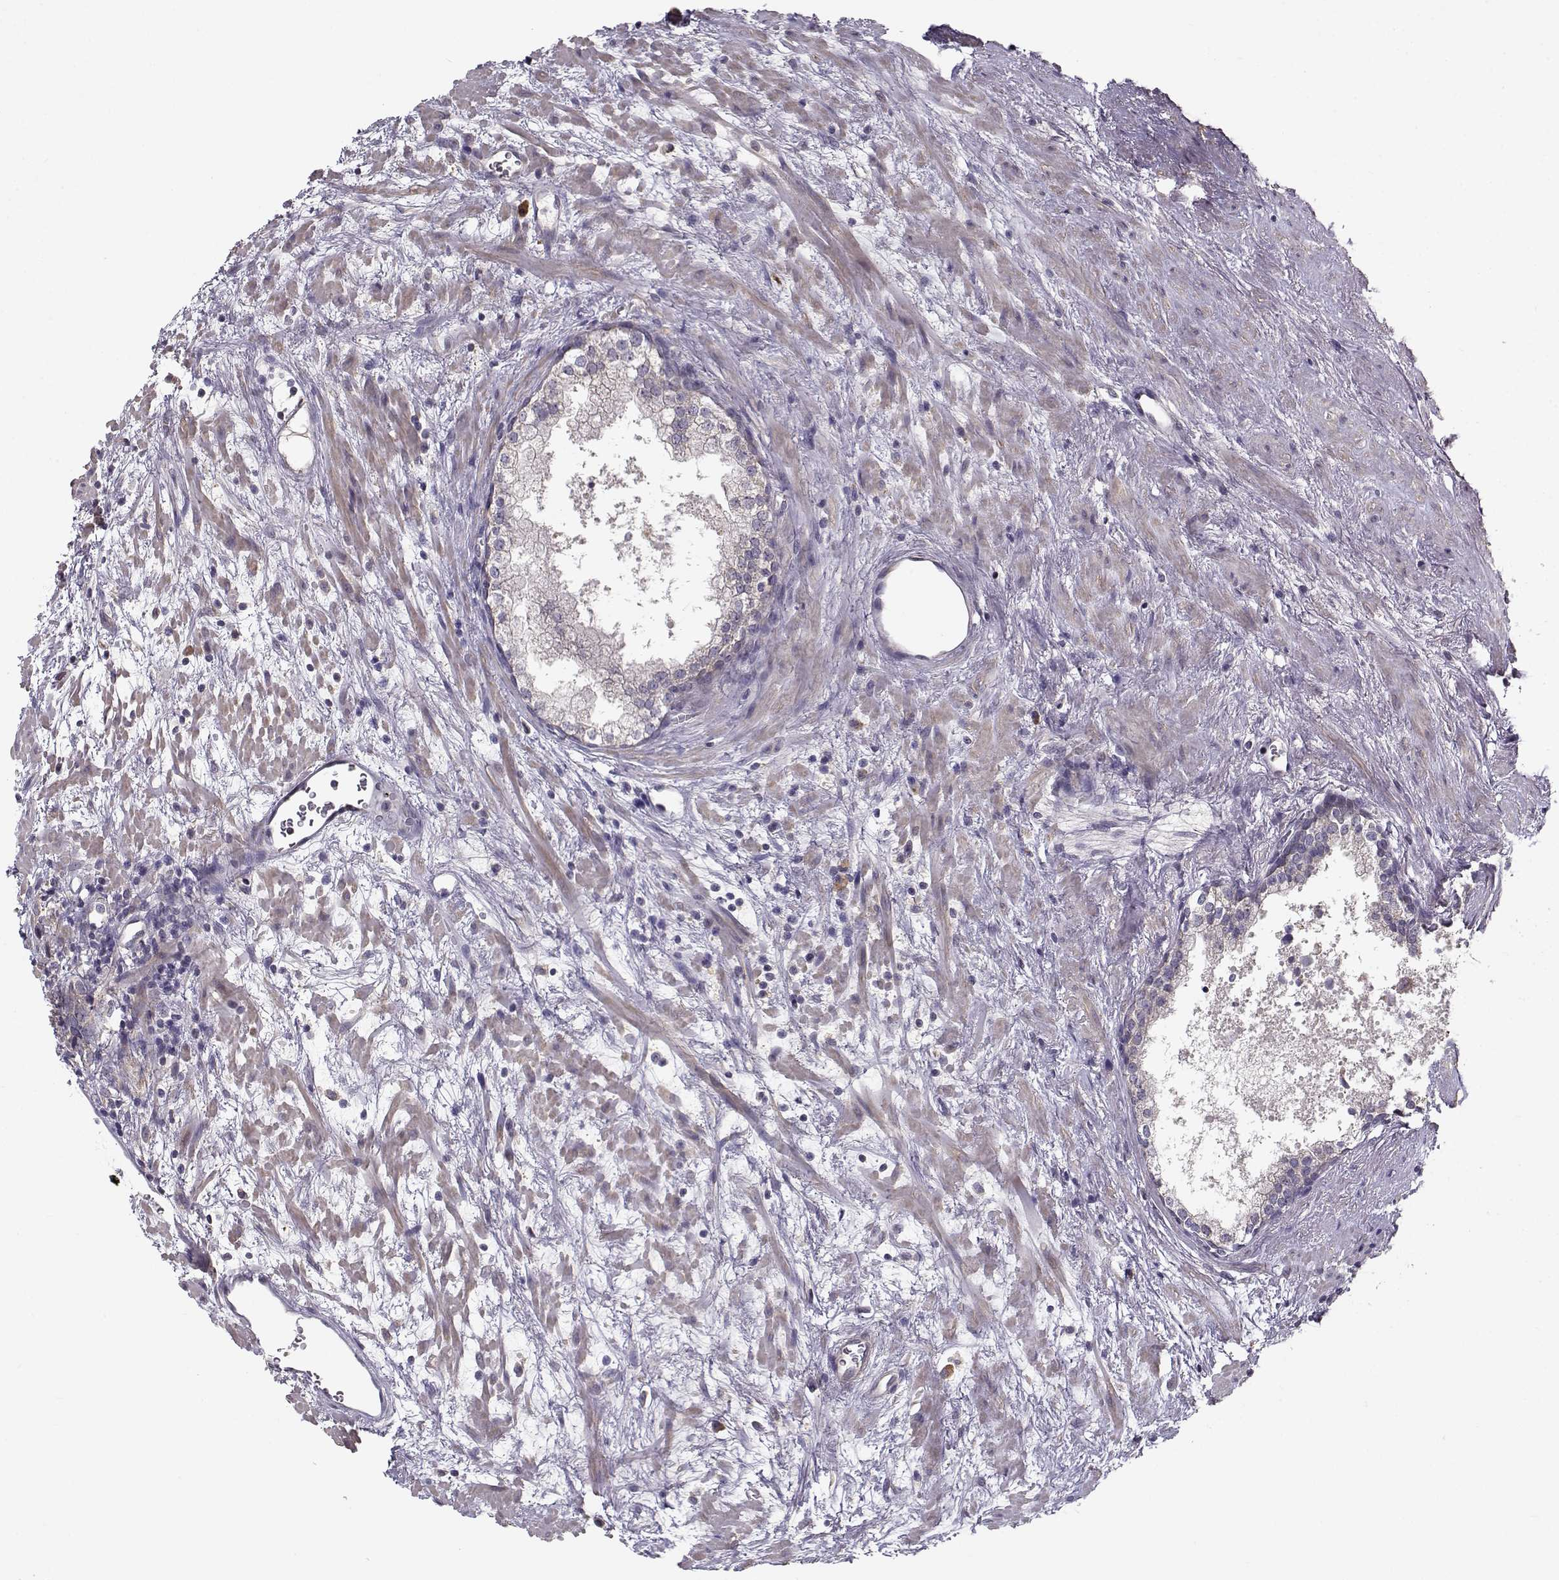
{"staining": {"intensity": "negative", "quantity": "none", "location": "none"}, "tissue": "prostate cancer", "cell_type": "Tumor cells", "image_type": "cancer", "snomed": [{"axis": "morphology", "description": "Adenocarcinoma, NOS"}, {"axis": "topography", "description": "Prostate and seminal vesicle, NOS"}], "caption": "The histopathology image demonstrates no significant staining in tumor cells of prostate cancer.", "gene": "ENTPD8", "patient": {"sex": "male", "age": 63}}